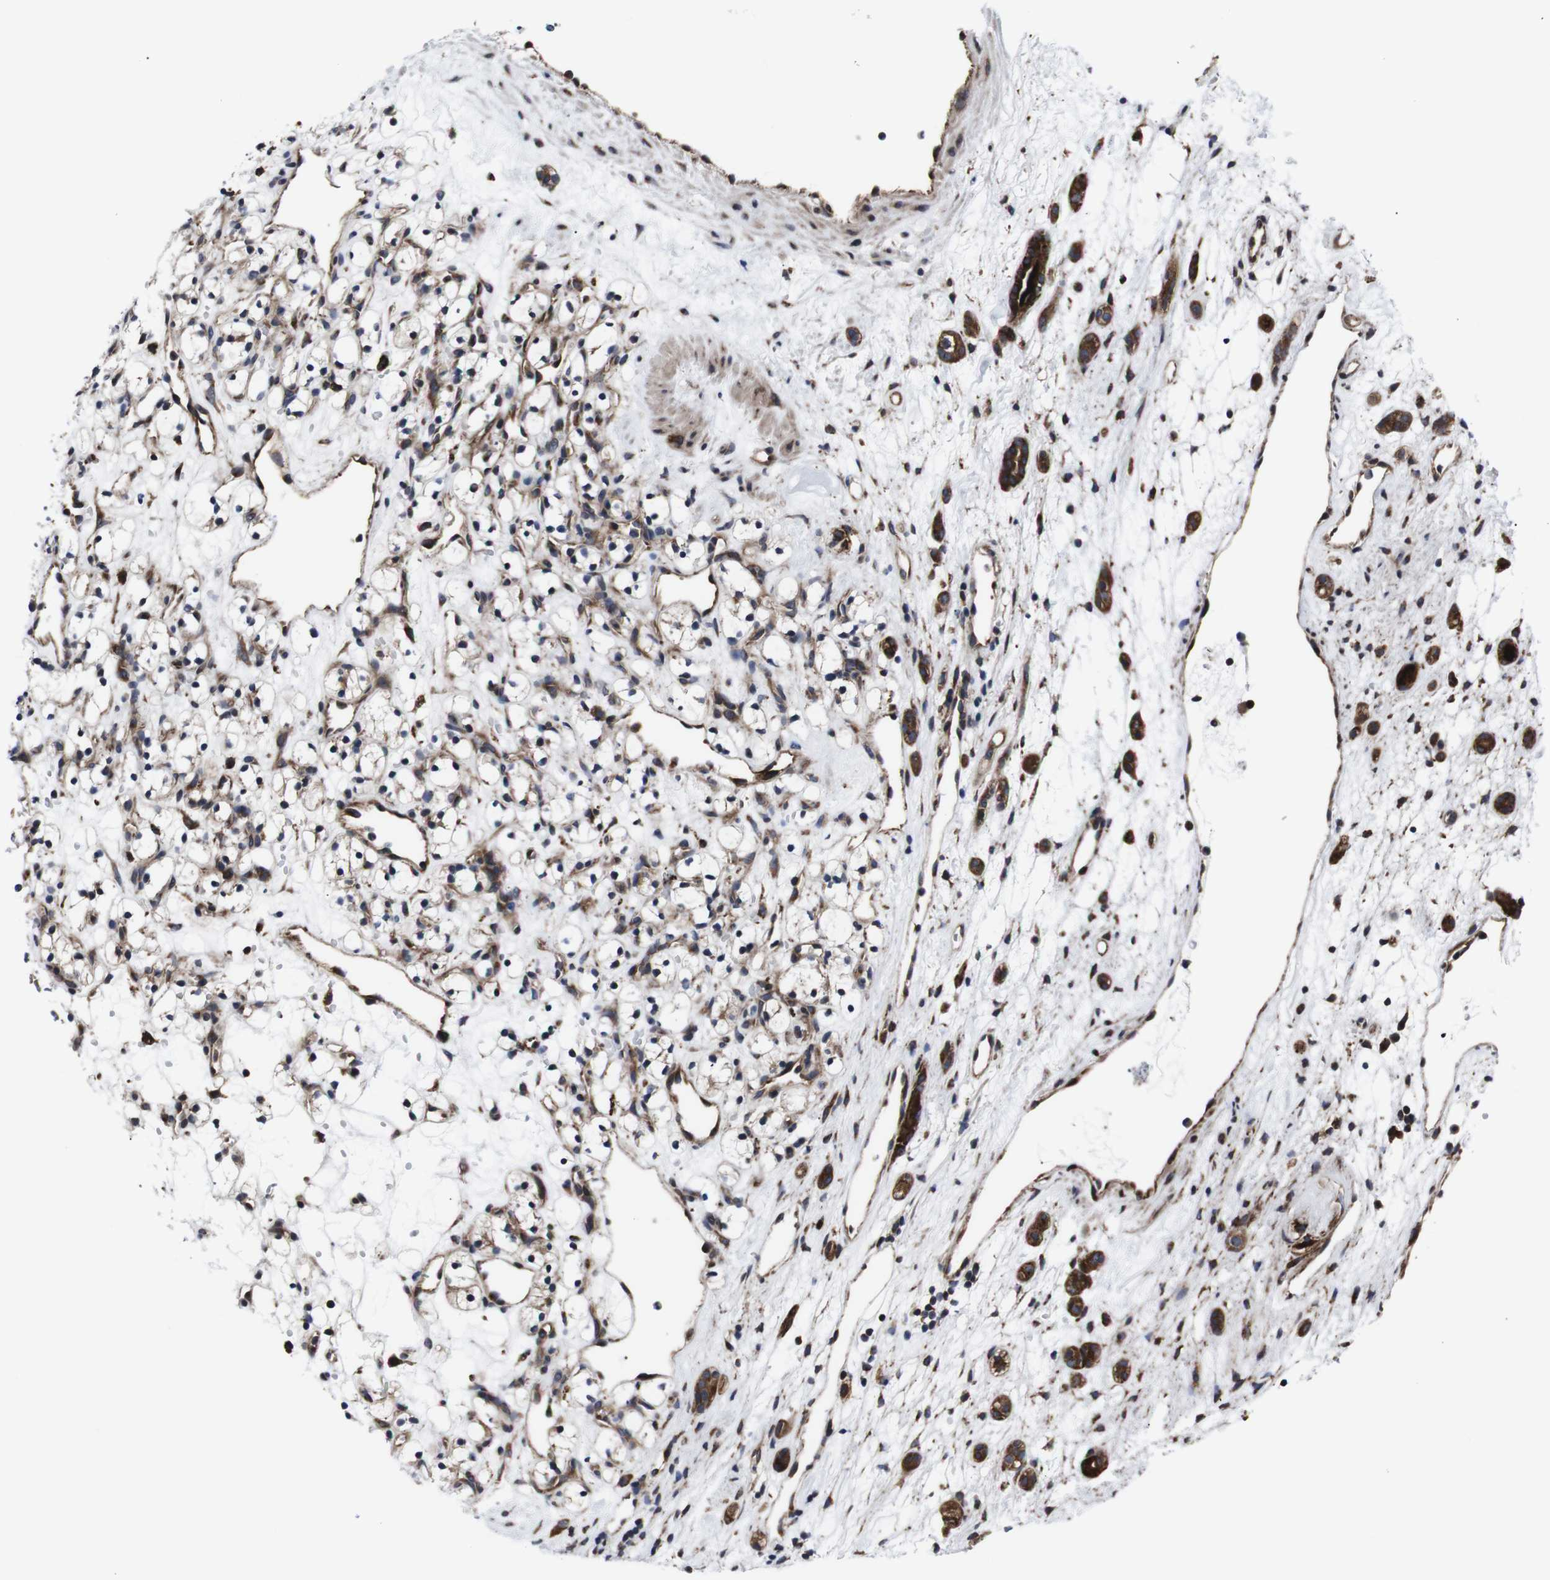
{"staining": {"intensity": "weak", "quantity": "<25%", "location": "cytoplasmic/membranous"}, "tissue": "renal cancer", "cell_type": "Tumor cells", "image_type": "cancer", "snomed": [{"axis": "morphology", "description": "Adenocarcinoma, NOS"}, {"axis": "topography", "description": "Kidney"}], "caption": "Immunohistochemistry (IHC) micrograph of human renal cancer (adenocarcinoma) stained for a protein (brown), which demonstrates no staining in tumor cells. The staining is performed using DAB (3,3'-diaminobenzidine) brown chromogen with nuclei counter-stained in using hematoxylin.", "gene": "EIF4A2", "patient": {"sex": "female", "age": 60}}